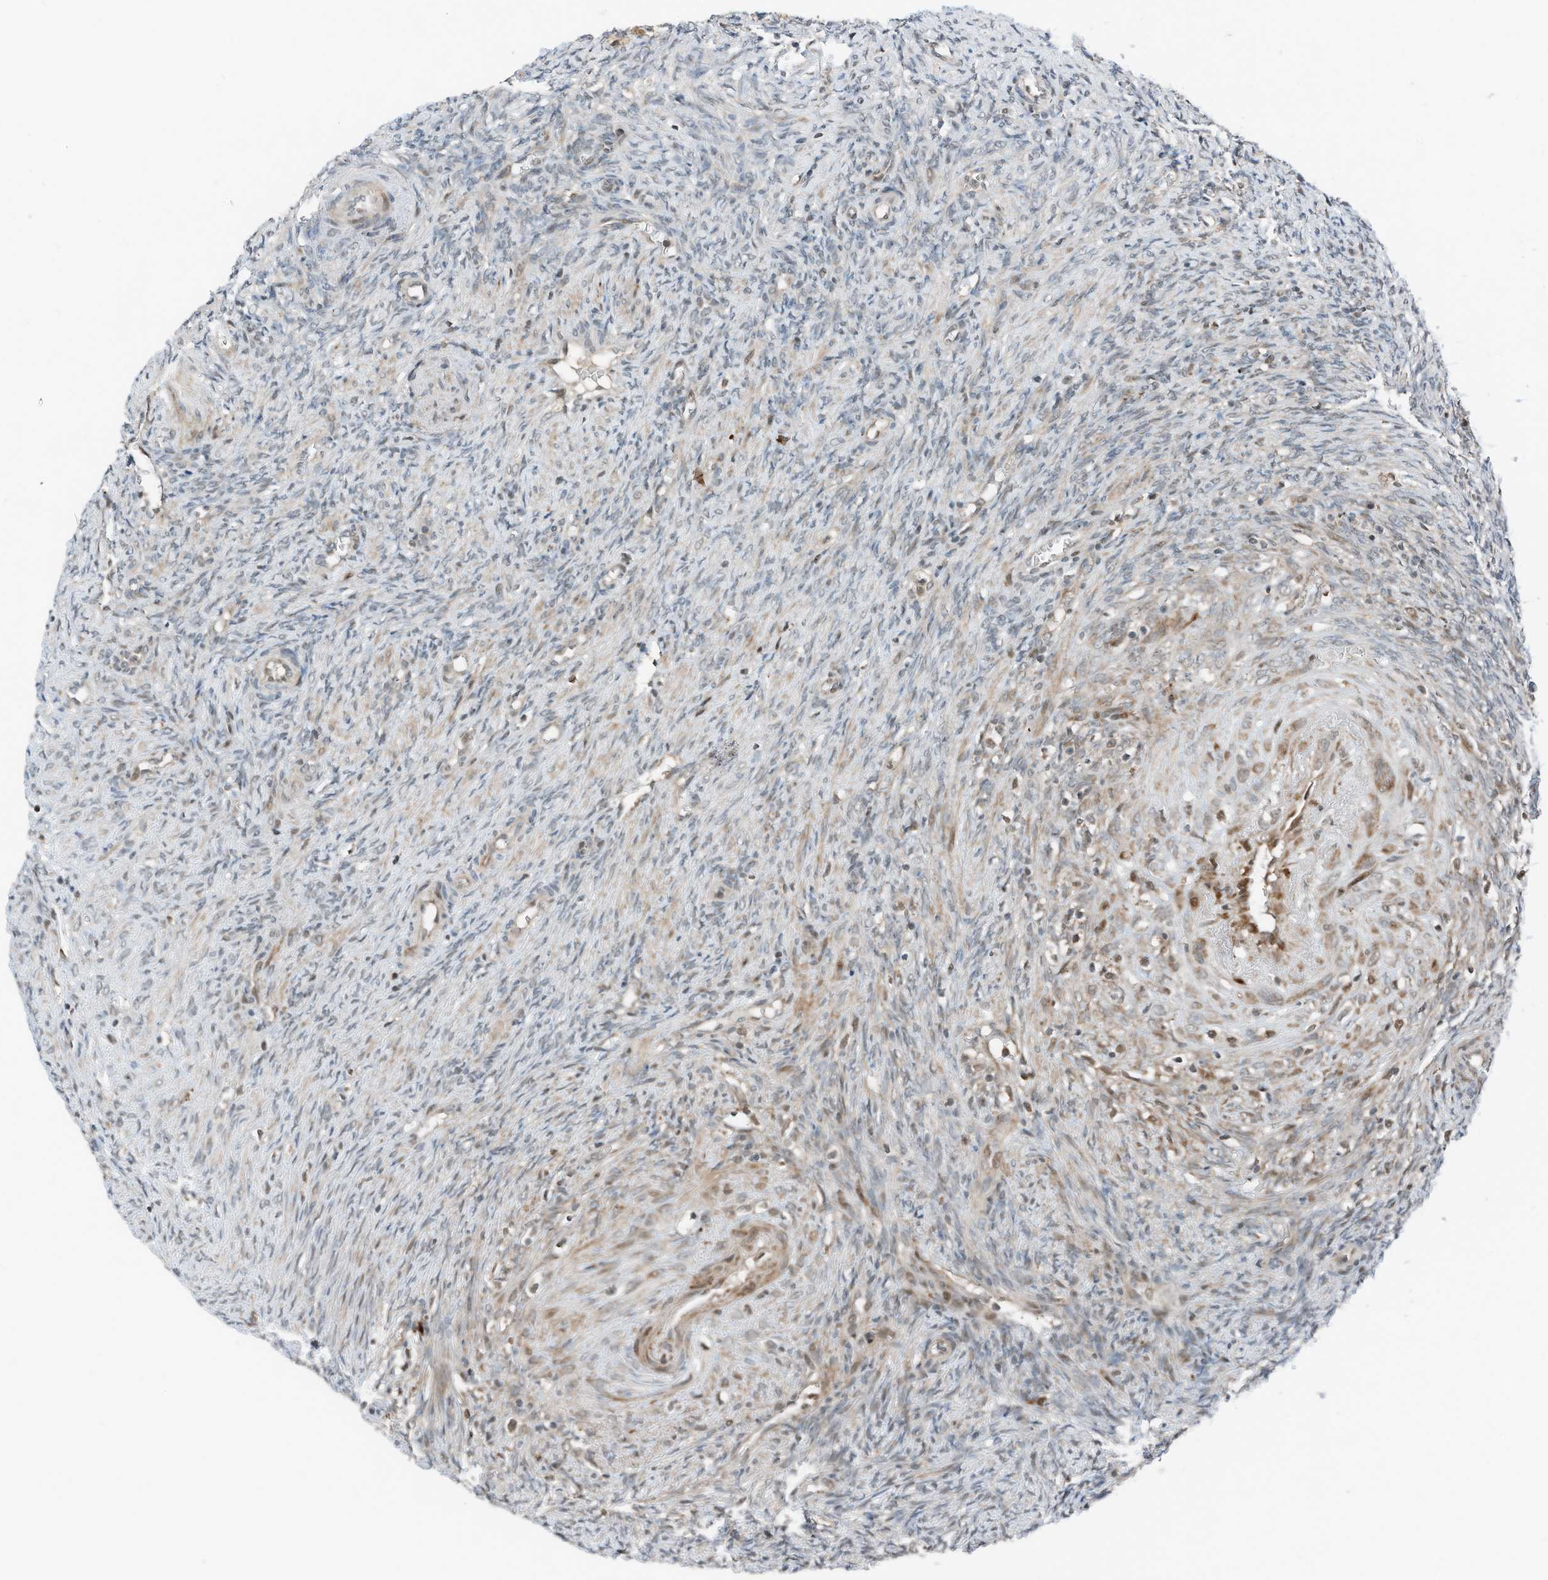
{"staining": {"intensity": "weak", "quantity": "<25%", "location": "cytoplasmic/membranous"}, "tissue": "ovary", "cell_type": "Ovarian stroma cells", "image_type": "normal", "snomed": [{"axis": "morphology", "description": "Normal tissue, NOS"}, {"axis": "topography", "description": "Ovary"}], "caption": "This is a micrograph of immunohistochemistry staining of benign ovary, which shows no staining in ovarian stroma cells.", "gene": "RMND1", "patient": {"sex": "female", "age": 41}}